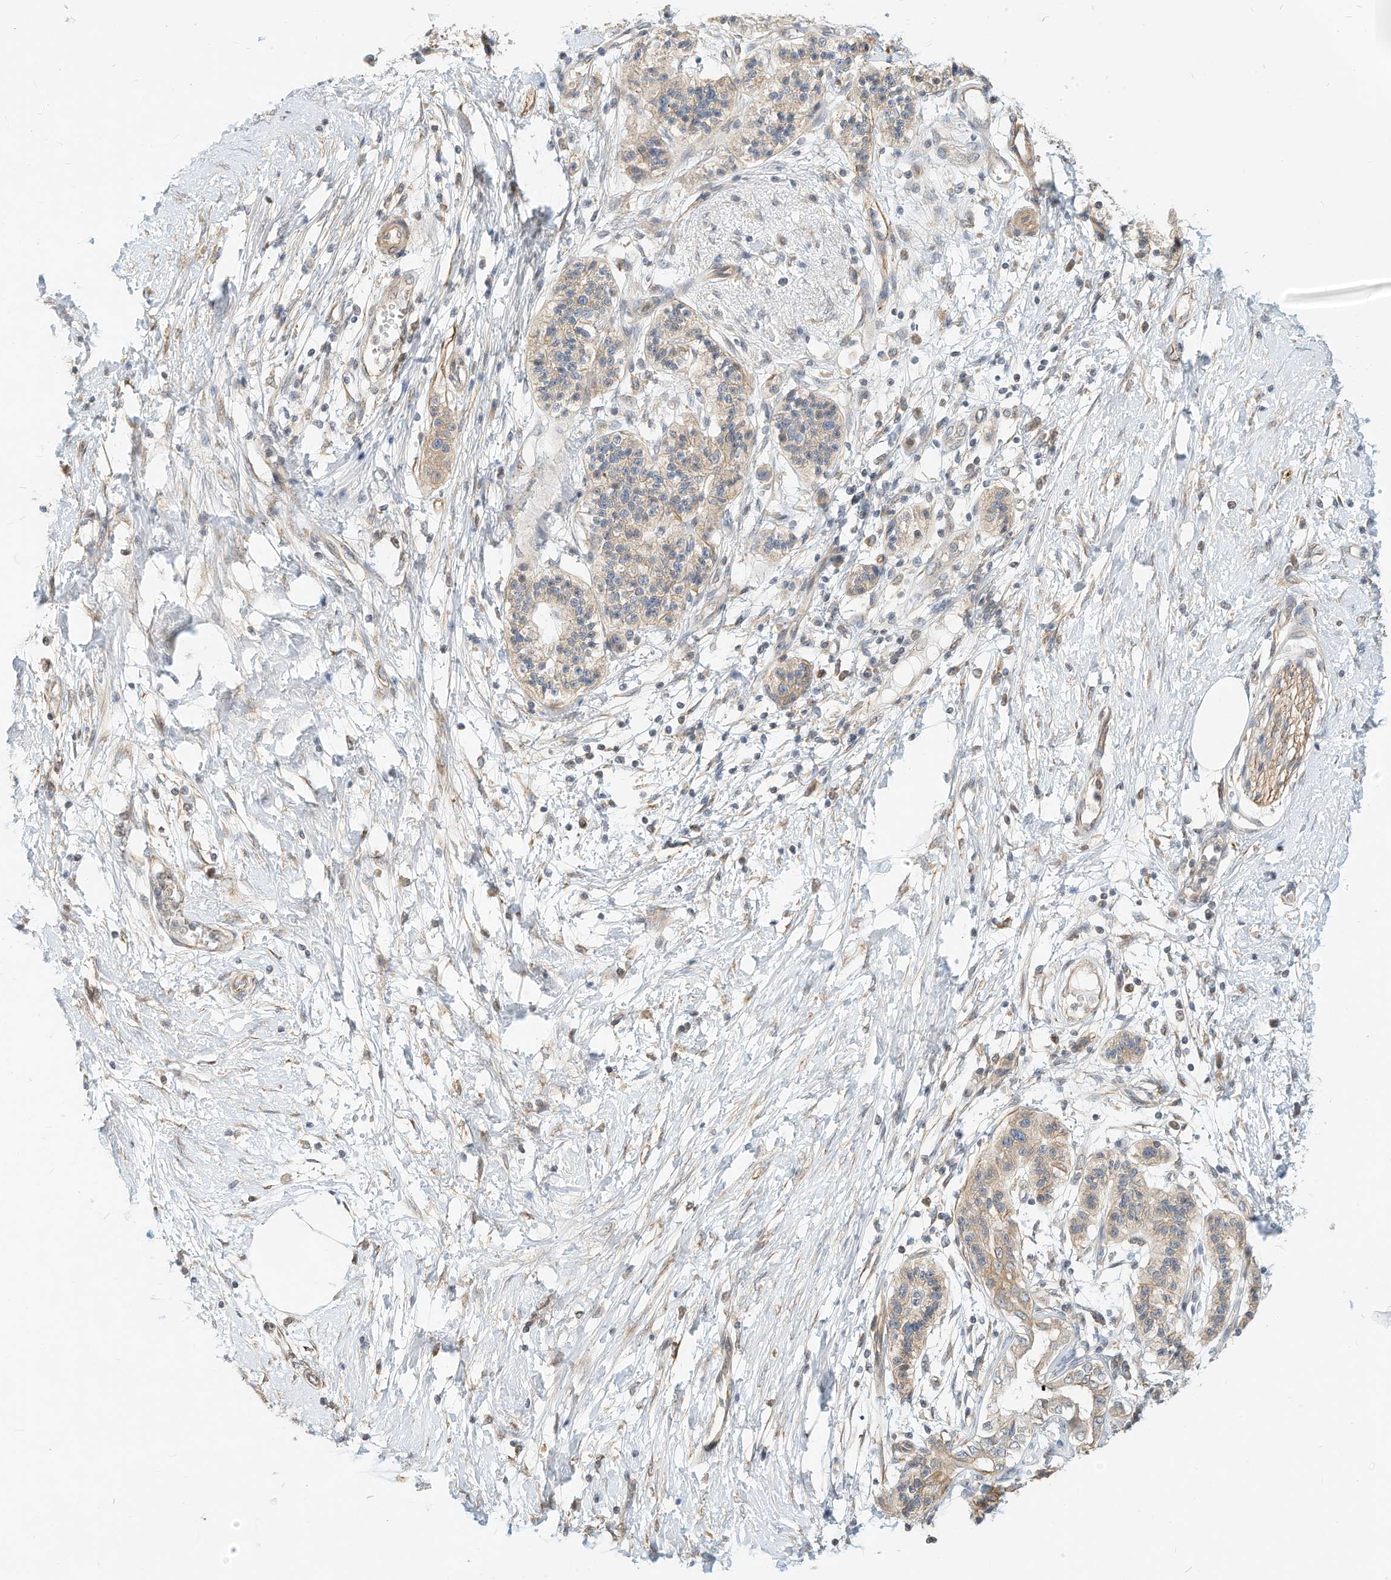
{"staining": {"intensity": "weak", "quantity": ">75%", "location": "cytoplasmic/membranous"}, "tissue": "pancreatic cancer", "cell_type": "Tumor cells", "image_type": "cancer", "snomed": [{"axis": "morphology", "description": "Adenocarcinoma, NOS"}, {"axis": "topography", "description": "Pancreas"}], "caption": "A micrograph of human pancreatic adenocarcinoma stained for a protein displays weak cytoplasmic/membranous brown staining in tumor cells.", "gene": "OFD1", "patient": {"sex": "male", "age": 50}}